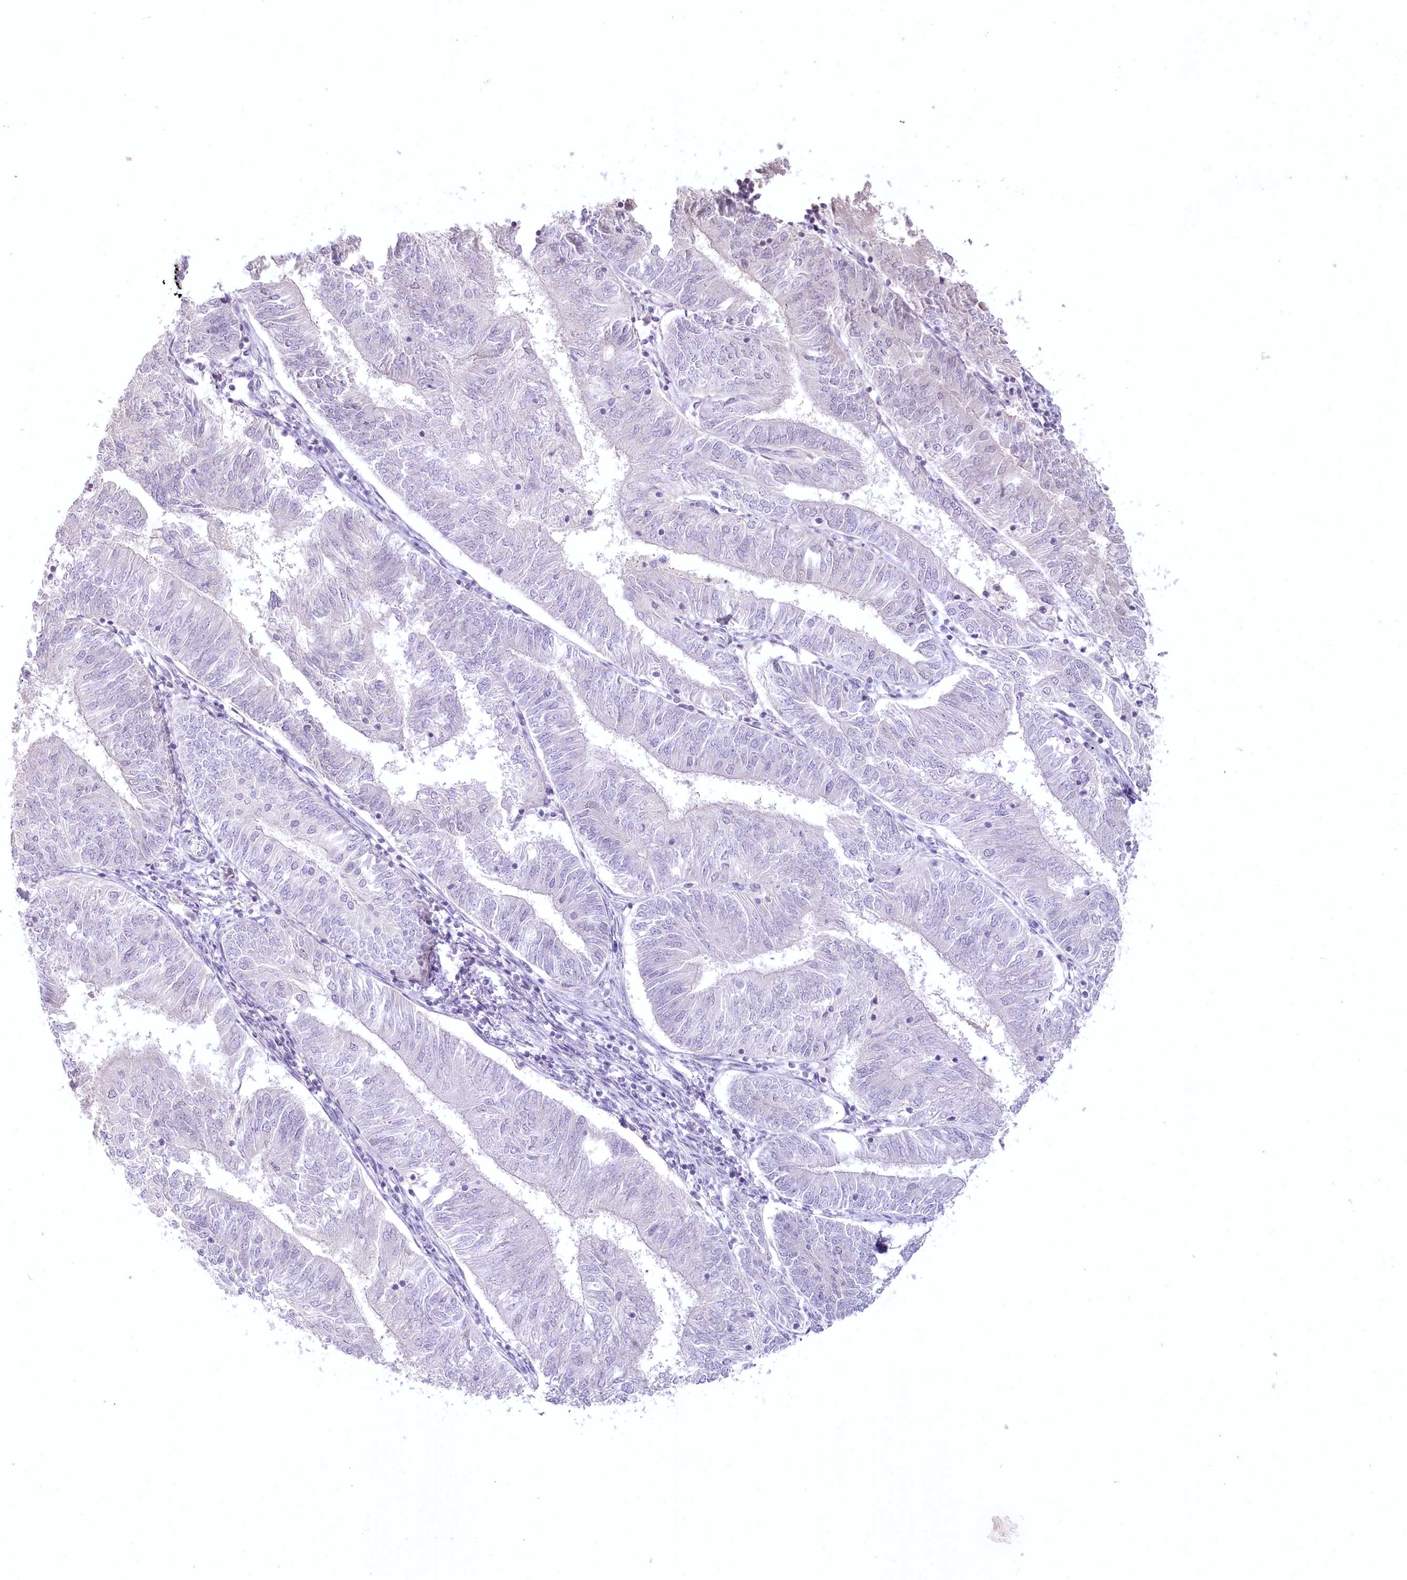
{"staining": {"intensity": "negative", "quantity": "none", "location": "none"}, "tissue": "endometrial cancer", "cell_type": "Tumor cells", "image_type": "cancer", "snomed": [{"axis": "morphology", "description": "Adenocarcinoma, NOS"}, {"axis": "topography", "description": "Endometrium"}], "caption": "Tumor cells show no significant expression in endometrial cancer.", "gene": "USP11", "patient": {"sex": "female", "age": 58}}